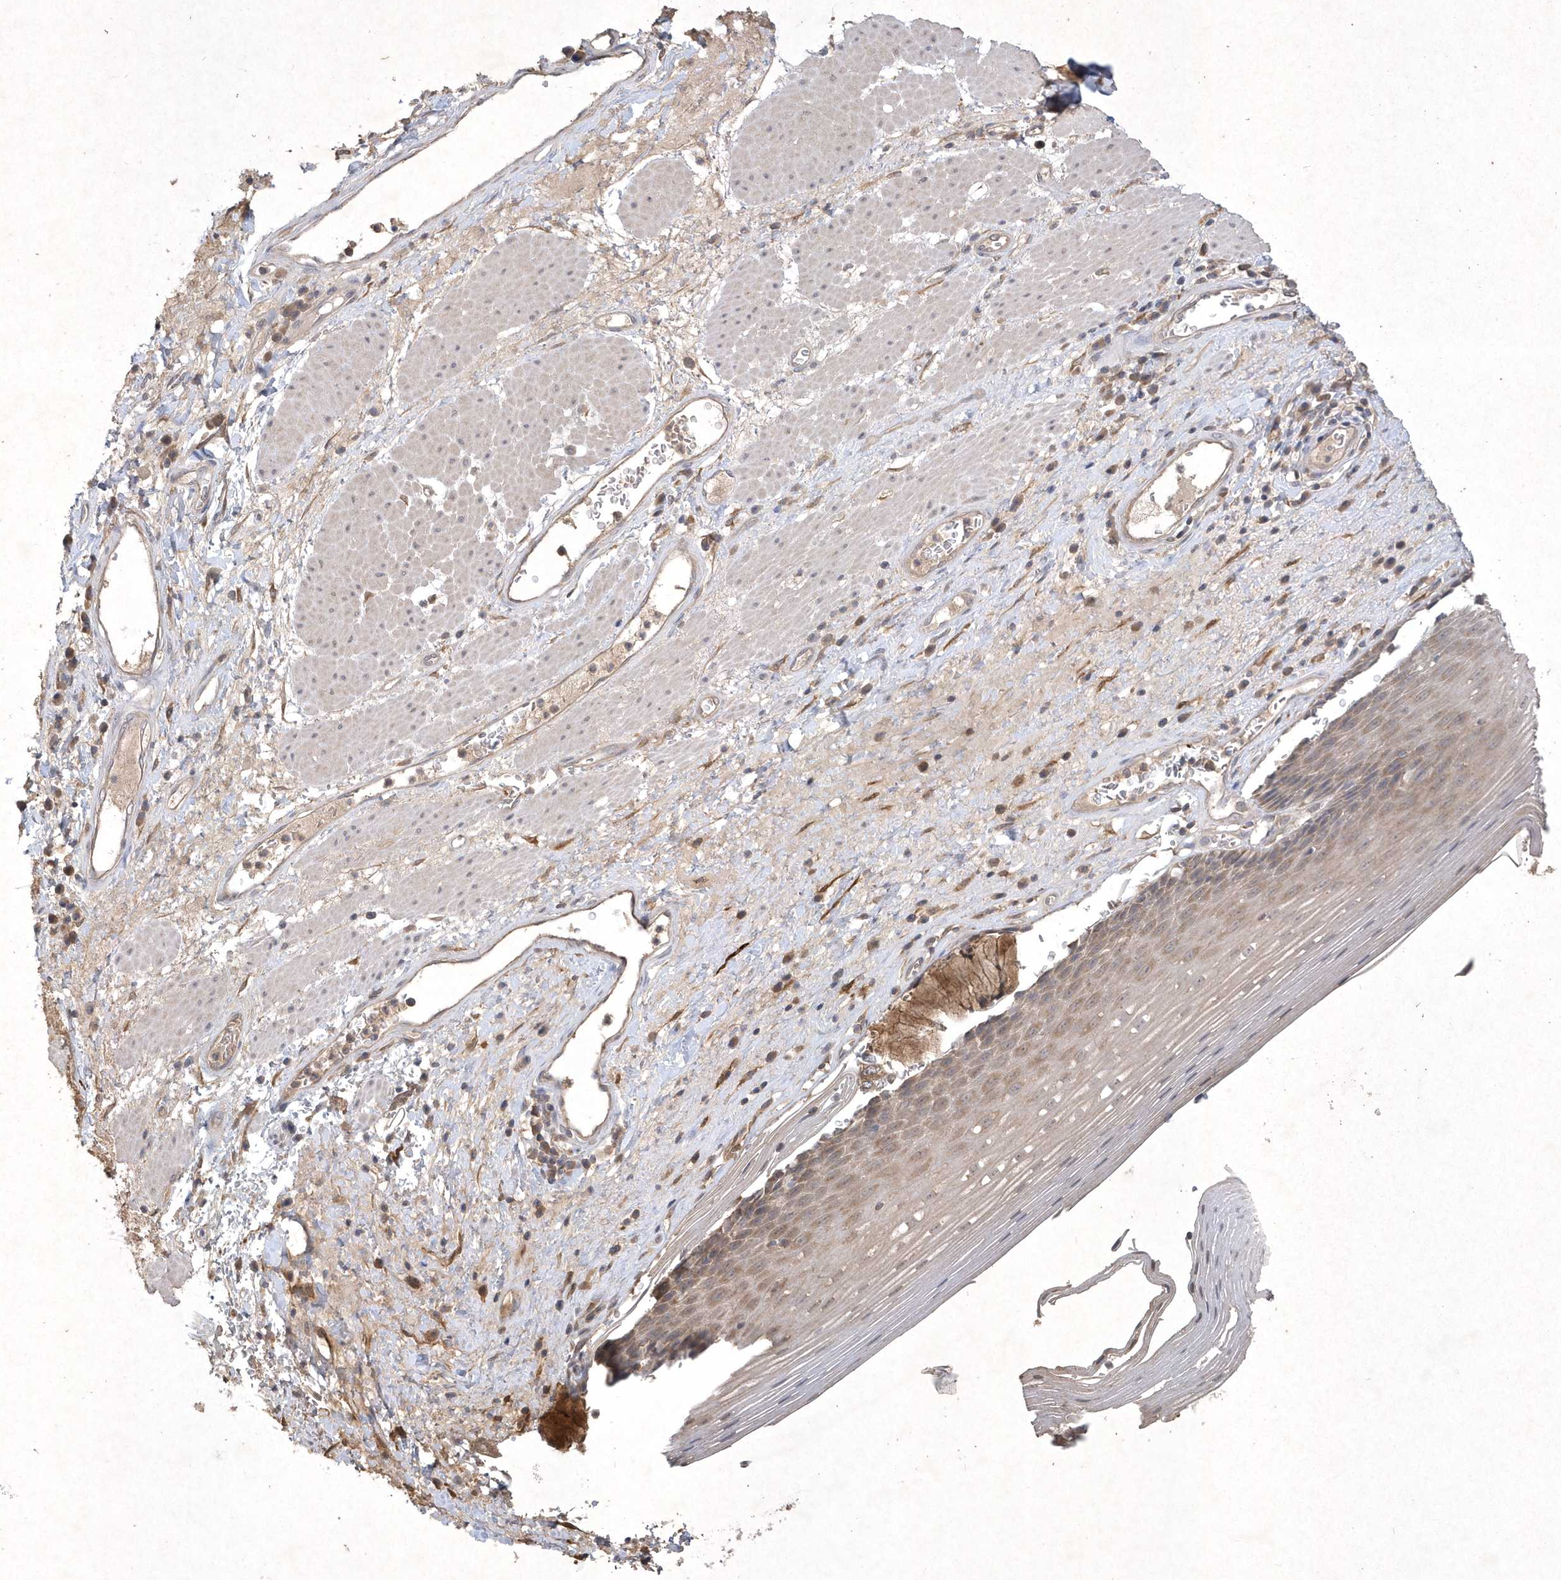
{"staining": {"intensity": "weak", "quantity": "<25%", "location": "cytoplasmic/membranous"}, "tissue": "esophagus", "cell_type": "Squamous epithelial cells", "image_type": "normal", "snomed": [{"axis": "morphology", "description": "Normal tissue, NOS"}, {"axis": "topography", "description": "Esophagus"}], "caption": "High magnification brightfield microscopy of normal esophagus stained with DAB (3,3'-diaminobenzidine) (brown) and counterstained with hematoxylin (blue): squamous epithelial cells show no significant staining. The staining is performed using DAB brown chromogen with nuclei counter-stained in using hematoxylin.", "gene": "AKR7A2", "patient": {"sex": "male", "age": 62}}